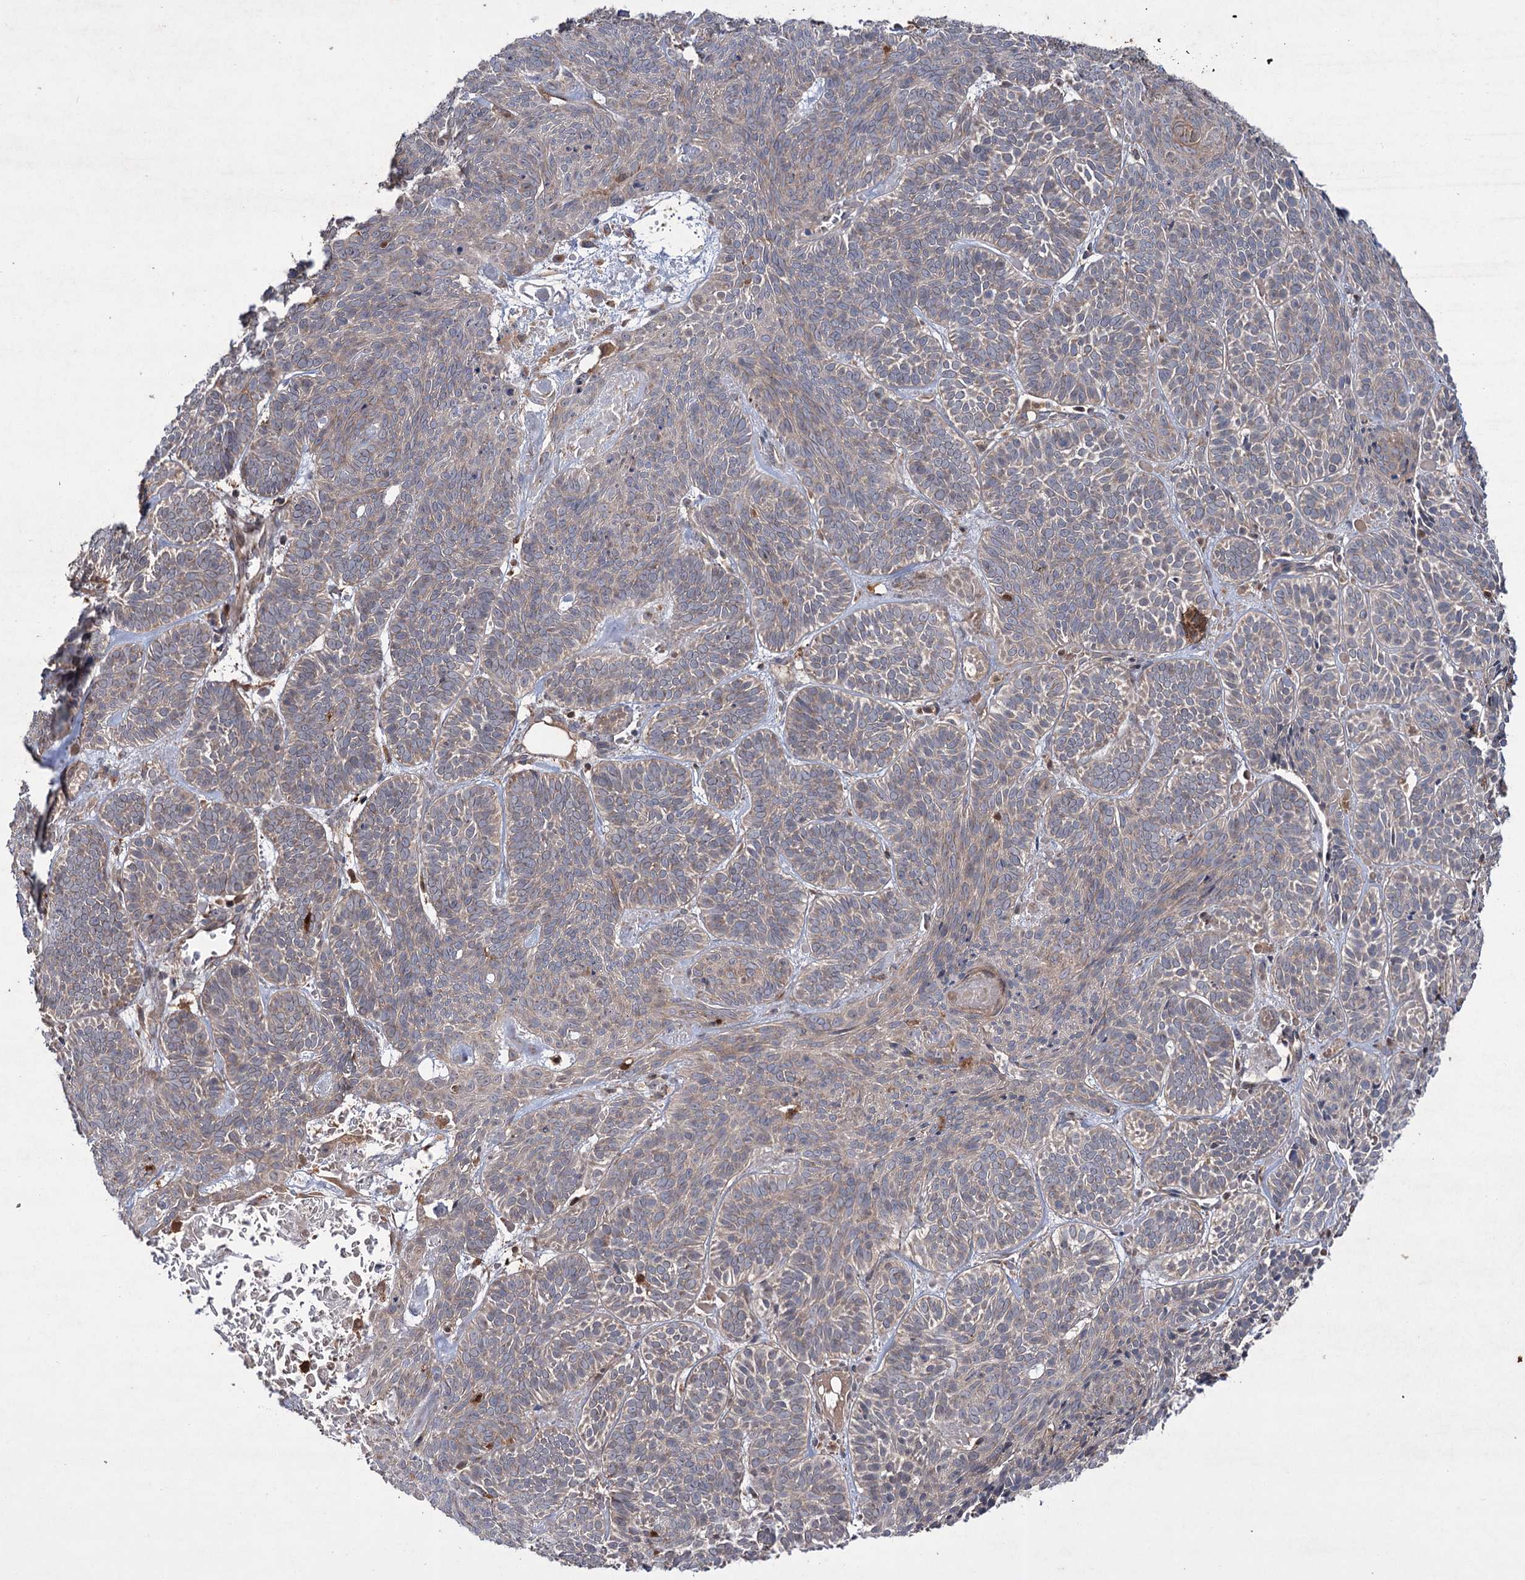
{"staining": {"intensity": "weak", "quantity": "<25%", "location": "cytoplasmic/membranous"}, "tissue": "skin cancer", "cell_type": "Tumor cells", "image_type": "cancer", "snomed": [{"axis": "morphology", "description": "Basal cell carcinoma"}, {"axis": "topography", "description": "Skin"}], "caption": "Immunohistochemistry micrograph of human skin cancer stained for a protein (brown), which exhibits no positivity in tumor cells. The staining is performed using DAB (3,3'-diaminobenzidine) brown chromogen with nuclei counter-stained in using hematoxylin.", "gene": "PTPN3", "patient": {"sex": "male", "age": 85}}